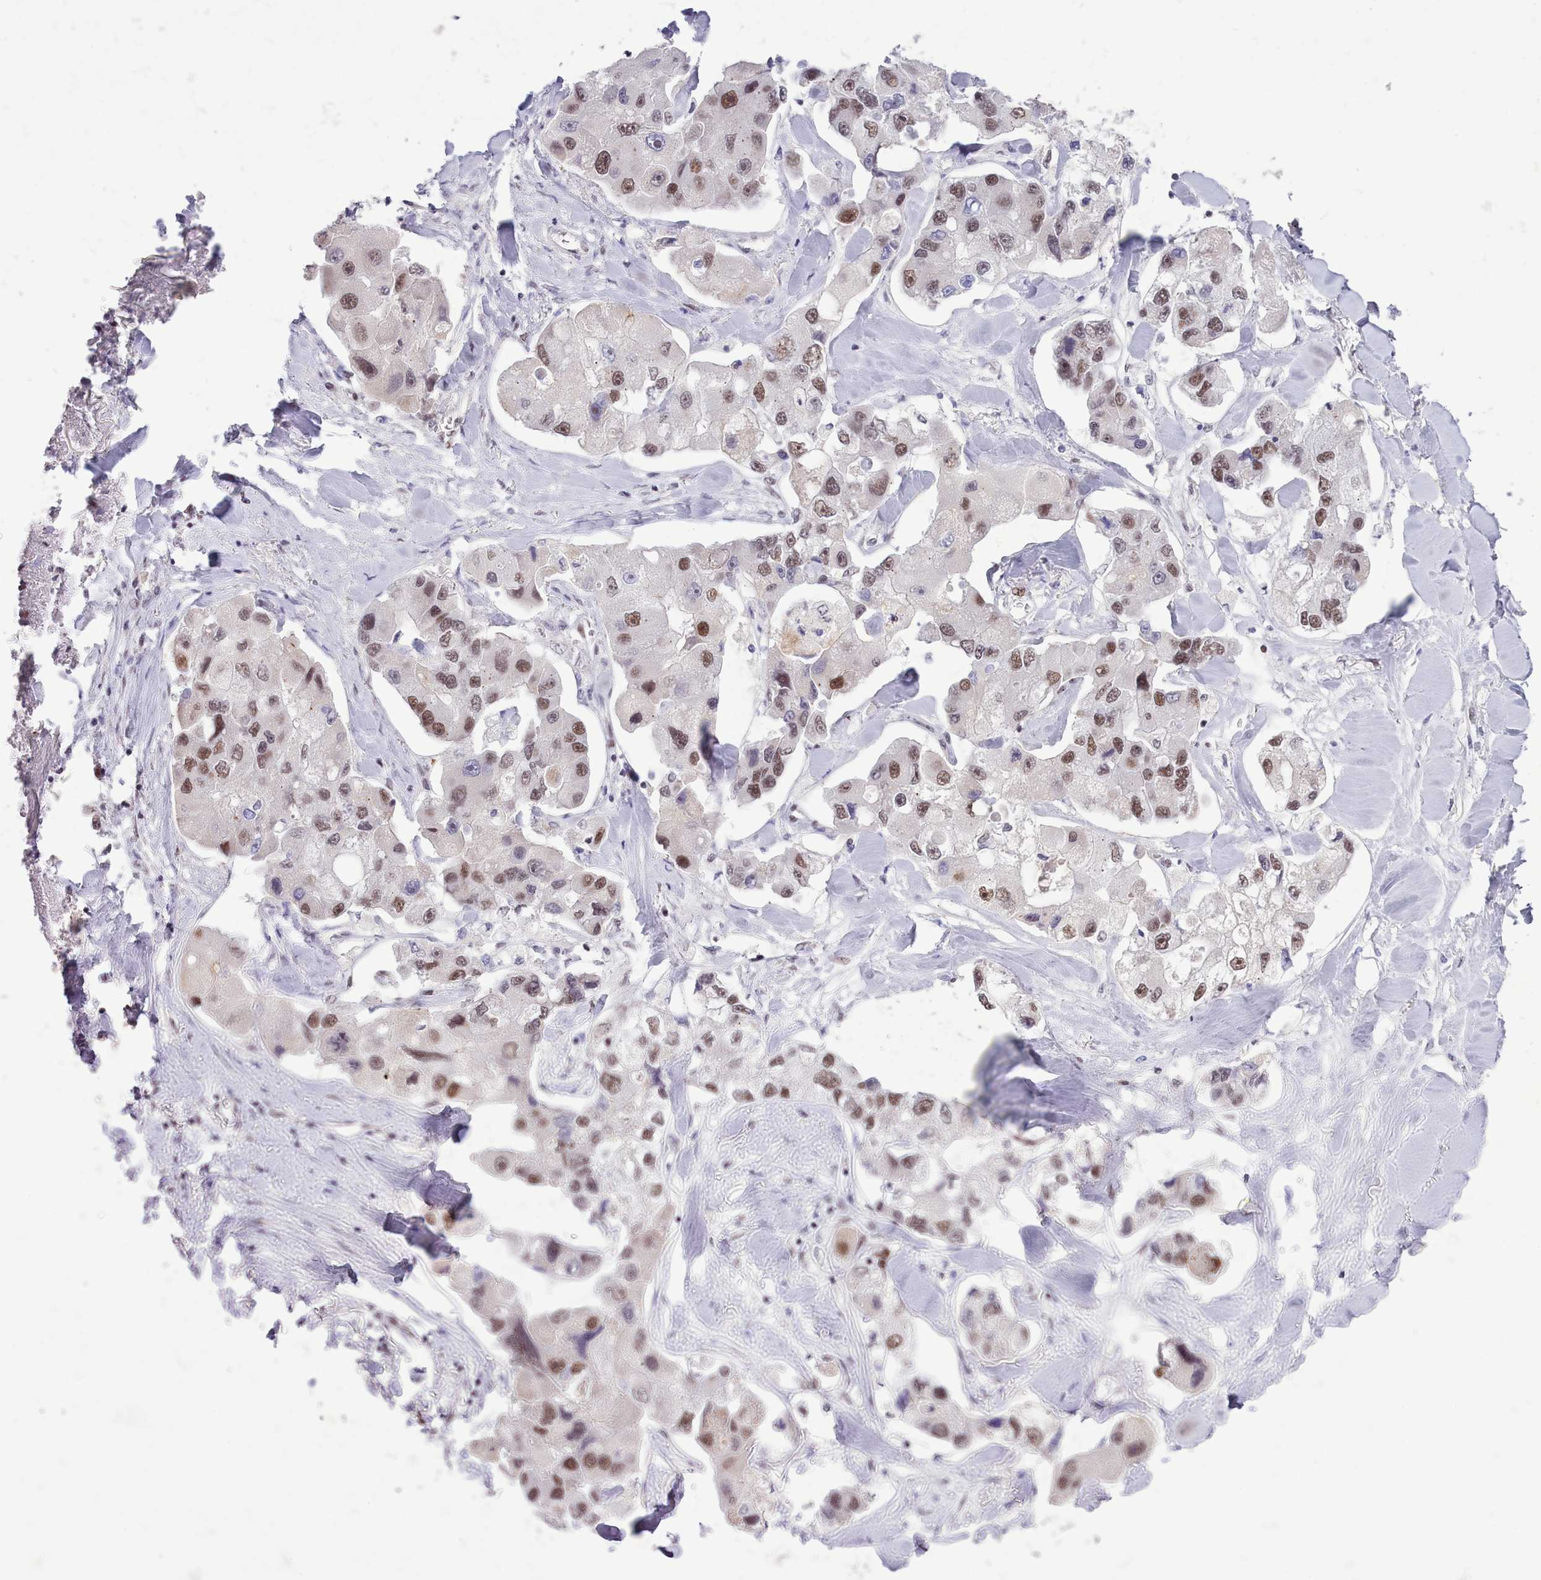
{"staining": {"intensity": "moderate", "quantity": ">75%", "location": "nuclear"}, "tissue": "lung cancer", "cell_type": "Tumor cells", "image_type": "cancer", "snomed": [{"axis": "morphology", "description": "Adenocarcinoma, NOS"}, {"axis": "topography", "description": "Lung"}], "caption": "This histopathology image shows lung adenocarcinoma stained with immunohistochemistry (IHC) to label a protein in brown. The nuclear of tumor cells show moderate positivity for the protein. Nuclei are counter-stained blue.", "gene": "RFX1", "patient": {"sex": "female", "age": 54}}